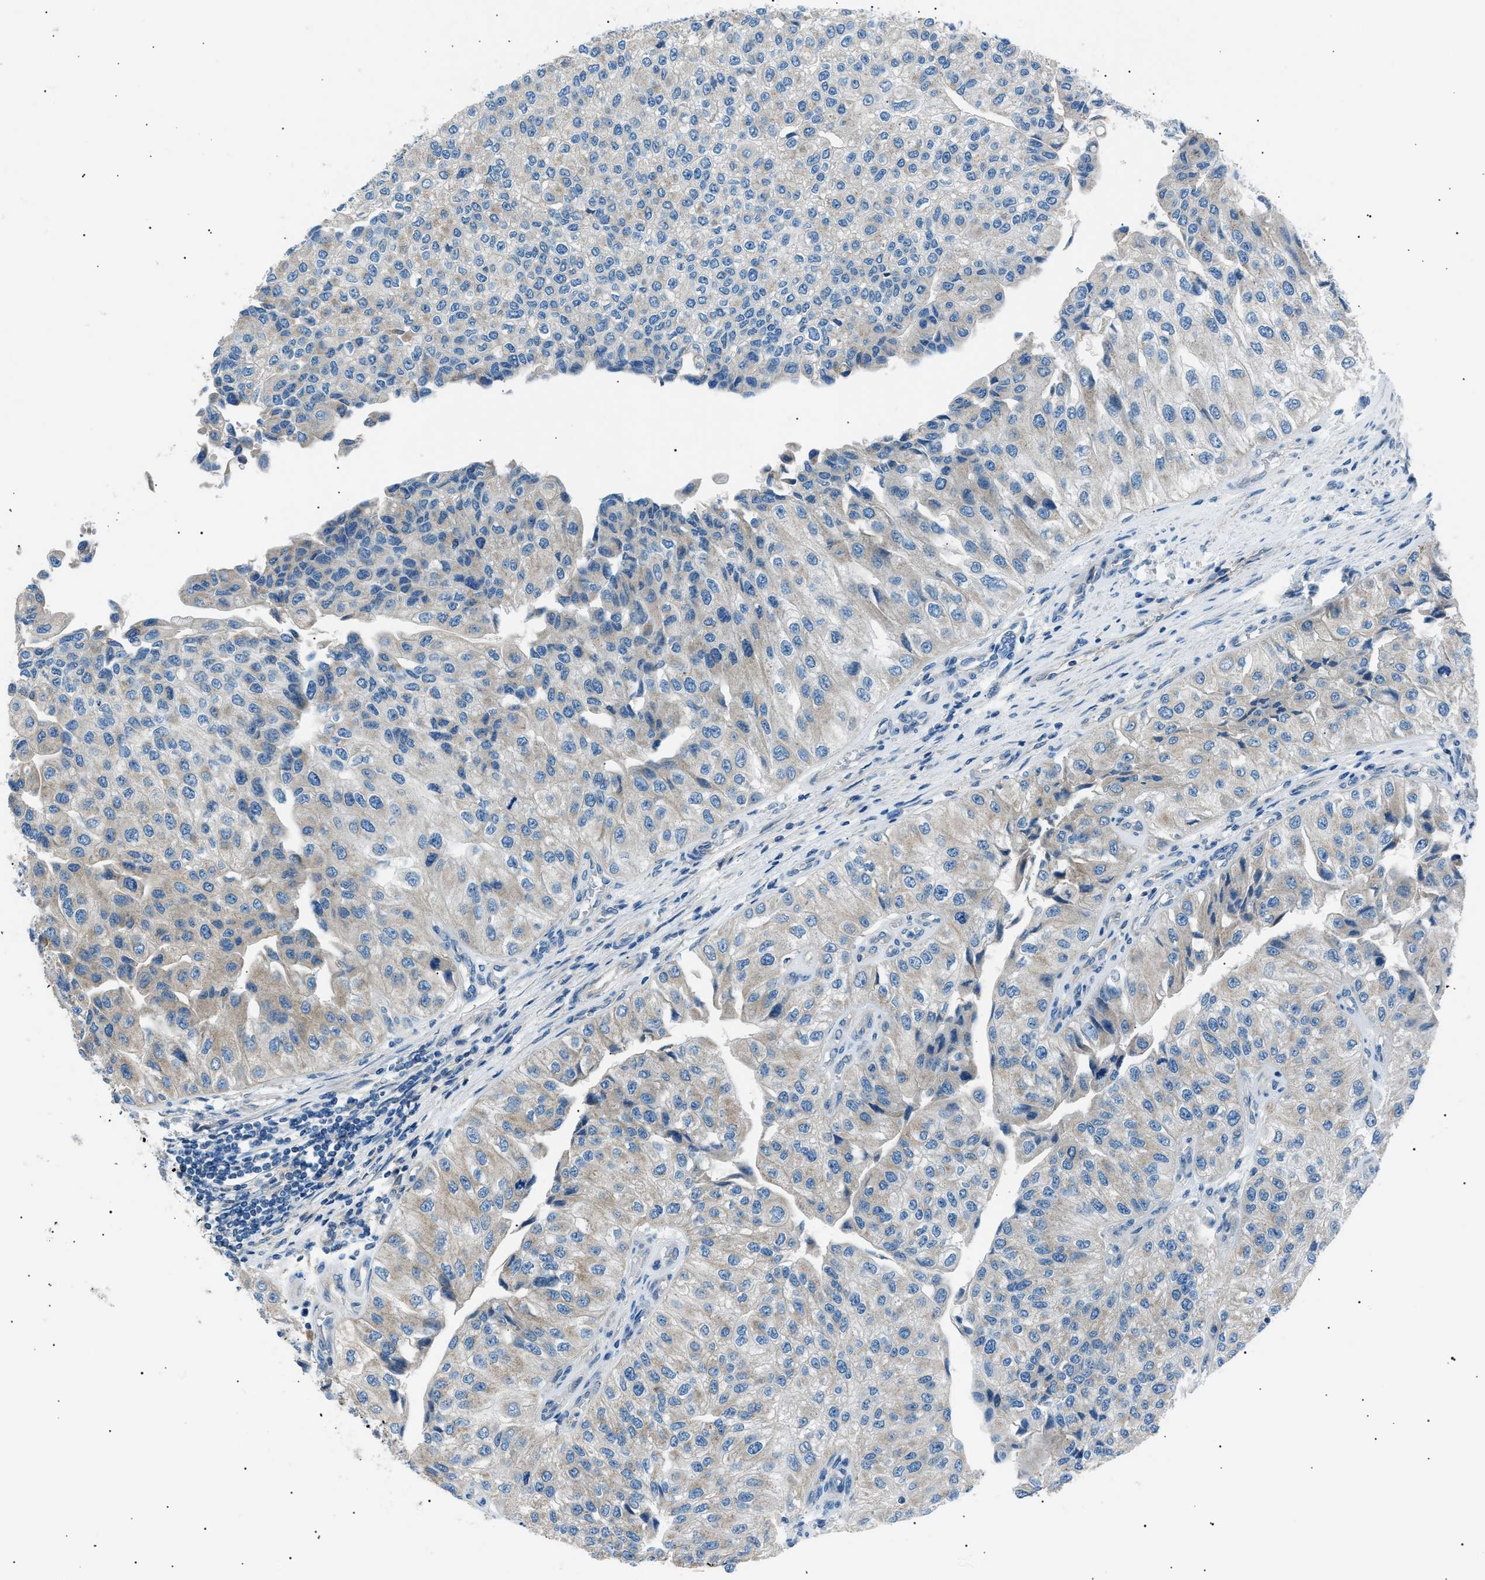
{"staining": {"intensity": "weak", "quantity": "<25%", "location": "cytoplasmic/membranous"}, "tissue": "urothelial cancer", "cell_type": "Tumor cells", "image_type": "cancer", "snomed": [{"axis": "morphology", "description": "Urothelial carcinoma, High grade"}, {"axis": "topography", "description": "Kidney"}, {"axis": "topography", "description": "Urinary bladder"}], "caption": "Human urothelial cancer stained for a protein using immunohistochemistry shows no positivity in tumor cells.", "gene": "LRRC37B", "patient": {"sex": "male", "age": 77}}